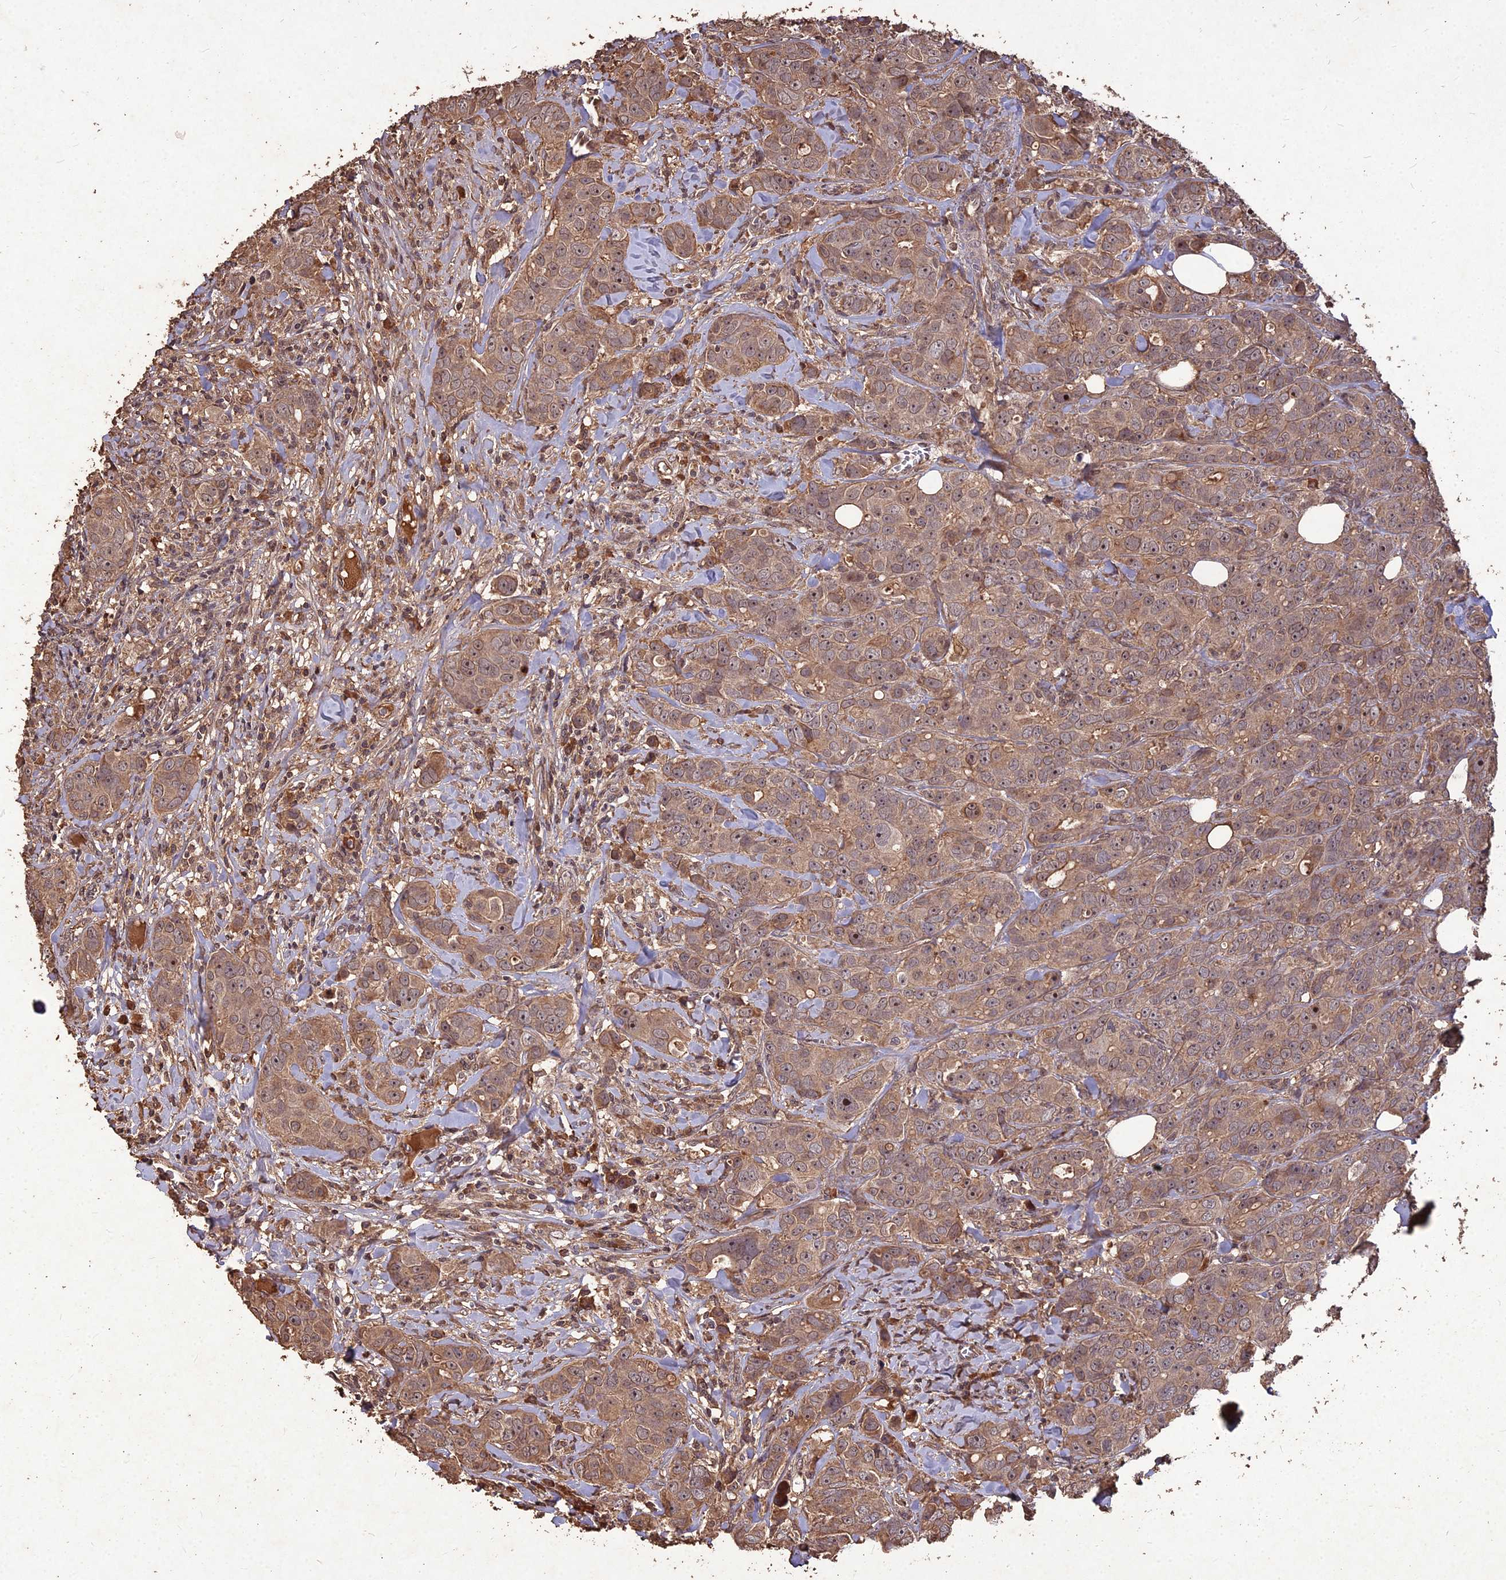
{"staining": {"intensity": "moderate", "quantity": ">75%", "location": "cytoplasmic/membranous,nuclear"}, "tissue": "breast cancer", "cell_type": "Tumor cells", "image_type": "cancer", "snomed": [{"axis": "morphology", "description": "Duct carcinoma"}, {"axis": "topography", "description": "Breast"}], "caption": "Moderate cytoplasmic/membranous and nuclear protein expression is present in approximately >75% of tumor cells in intraductal carcinoma (breast).", "gene": "SYMPK", "patient": {"sex": "female", "age": 43}}